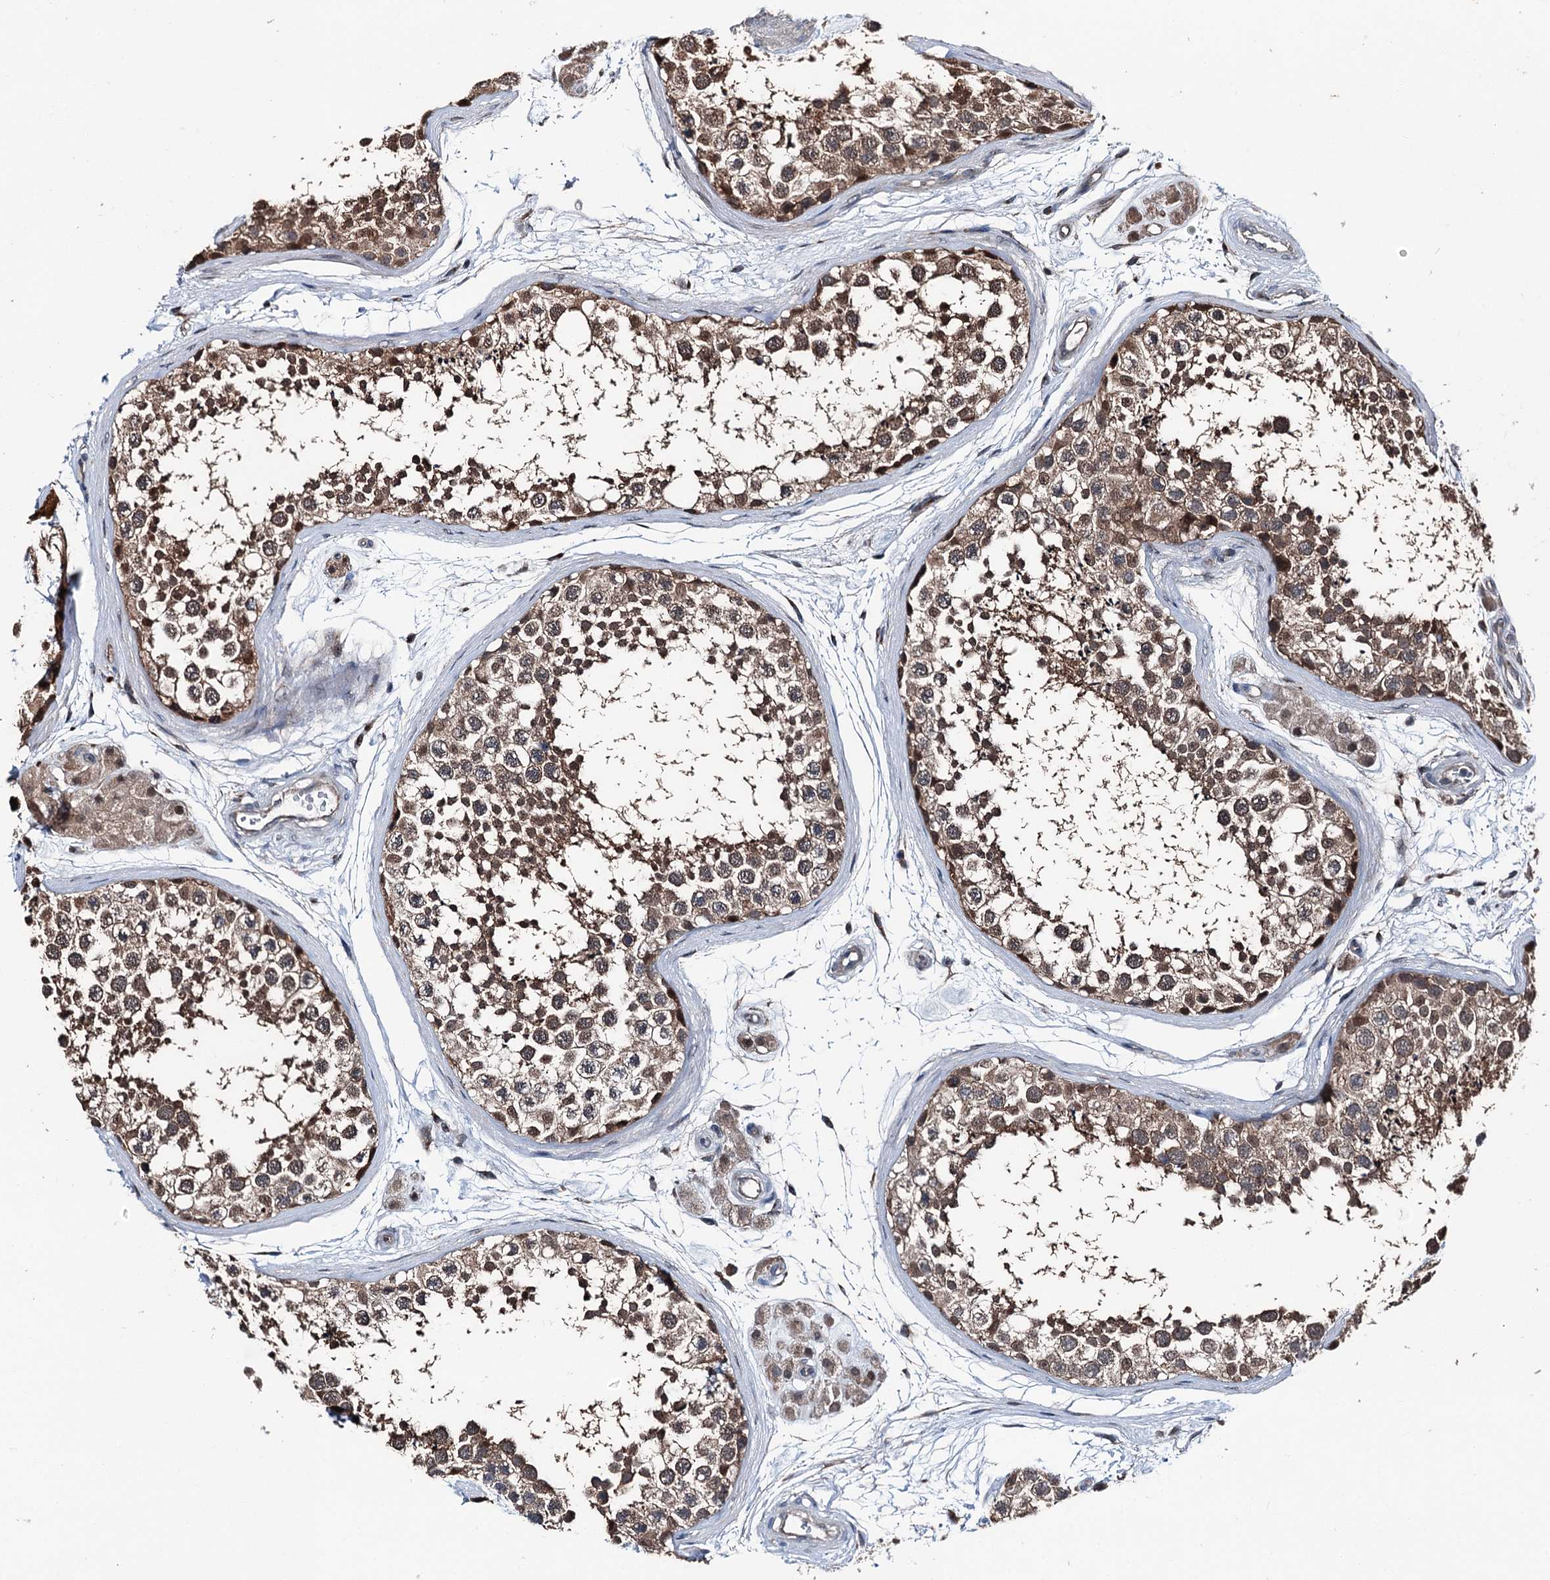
{"staining": {"intensity": "moderate", "quantity": ">75%", "location": "cytoplasmic/membranous,nuclear"}, "tissue": "testis", "cell_type": "Cells in seminiferous ducts", "image_type": "normal", "snomed": [{"axis": "morphology", "description": "Normal tissue, NOS"}, {"axis": "topography", "description": "Testis"}], "caption": "High-magnification brightfield microscopy of unremarkable testis stained with DAB (brown) and counterstained with hematoxylin (blue). cells in seminiferous ducts exhibit moderate cytoplasmic/membranous,nuclear expression is identified in about>75% of cells.", "gene": "PSMD13", "patient": {"sex": "male", "age": 56}}